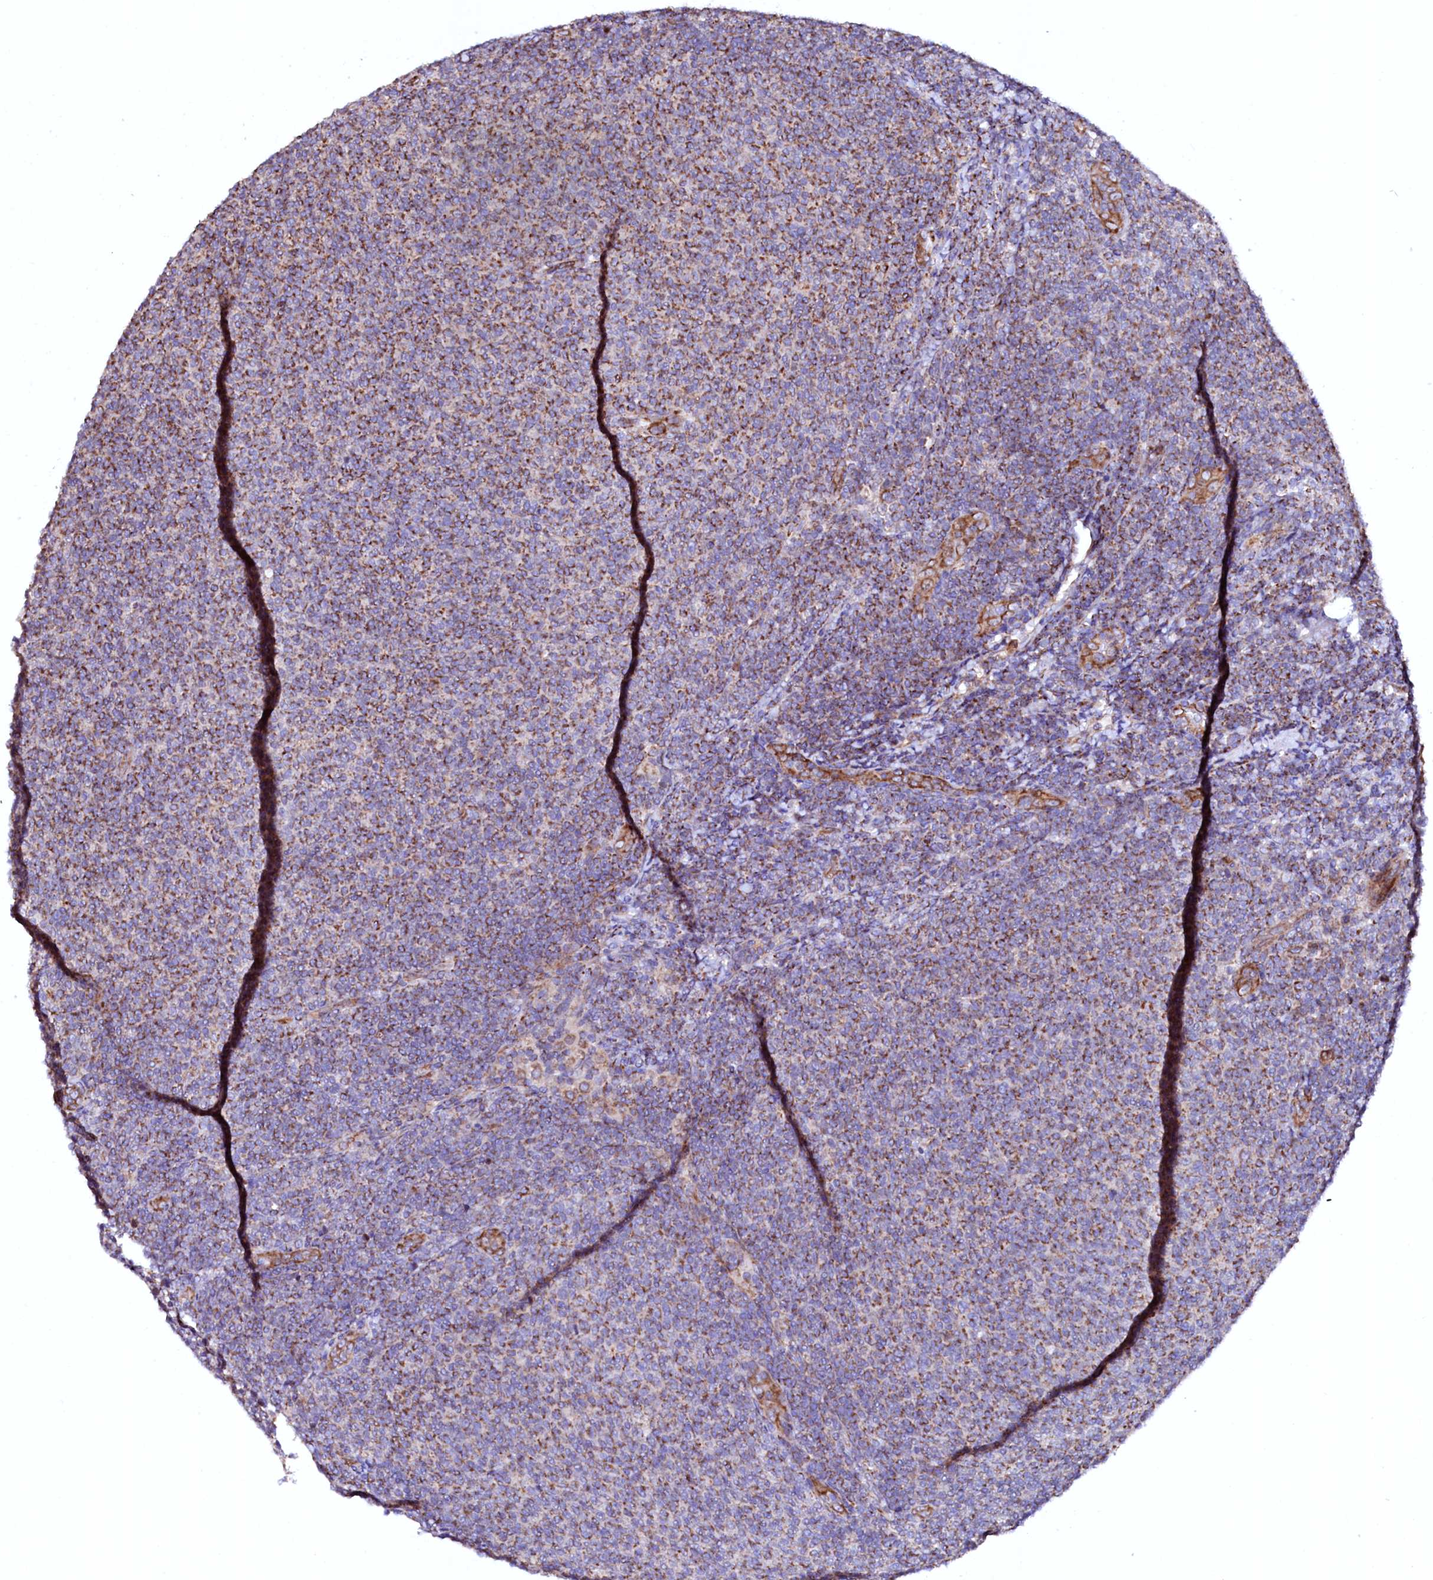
{"staining": {"intensity": "weak", "quantity": ">75%", "location": "cytoplasmic/membranous"}, "tissue": "lymphoma", "cell_type": "Tumor cells", "image_type": "cancer", "snomed": [{"axis": "morphology", "description": "Malignant lymphoma, non-Hodgkin's type, Low grade"}, {"axis": "topography", "description": "Lymph node"}], "caption": "Immunohistochemical staining of human lymphoma demonstrates low levels of weak cytoplasmic/membranous positivity in about >75% of tumor cells.", "gene": "UBE3C", "patient": {"sex": "male", "age": 66}}